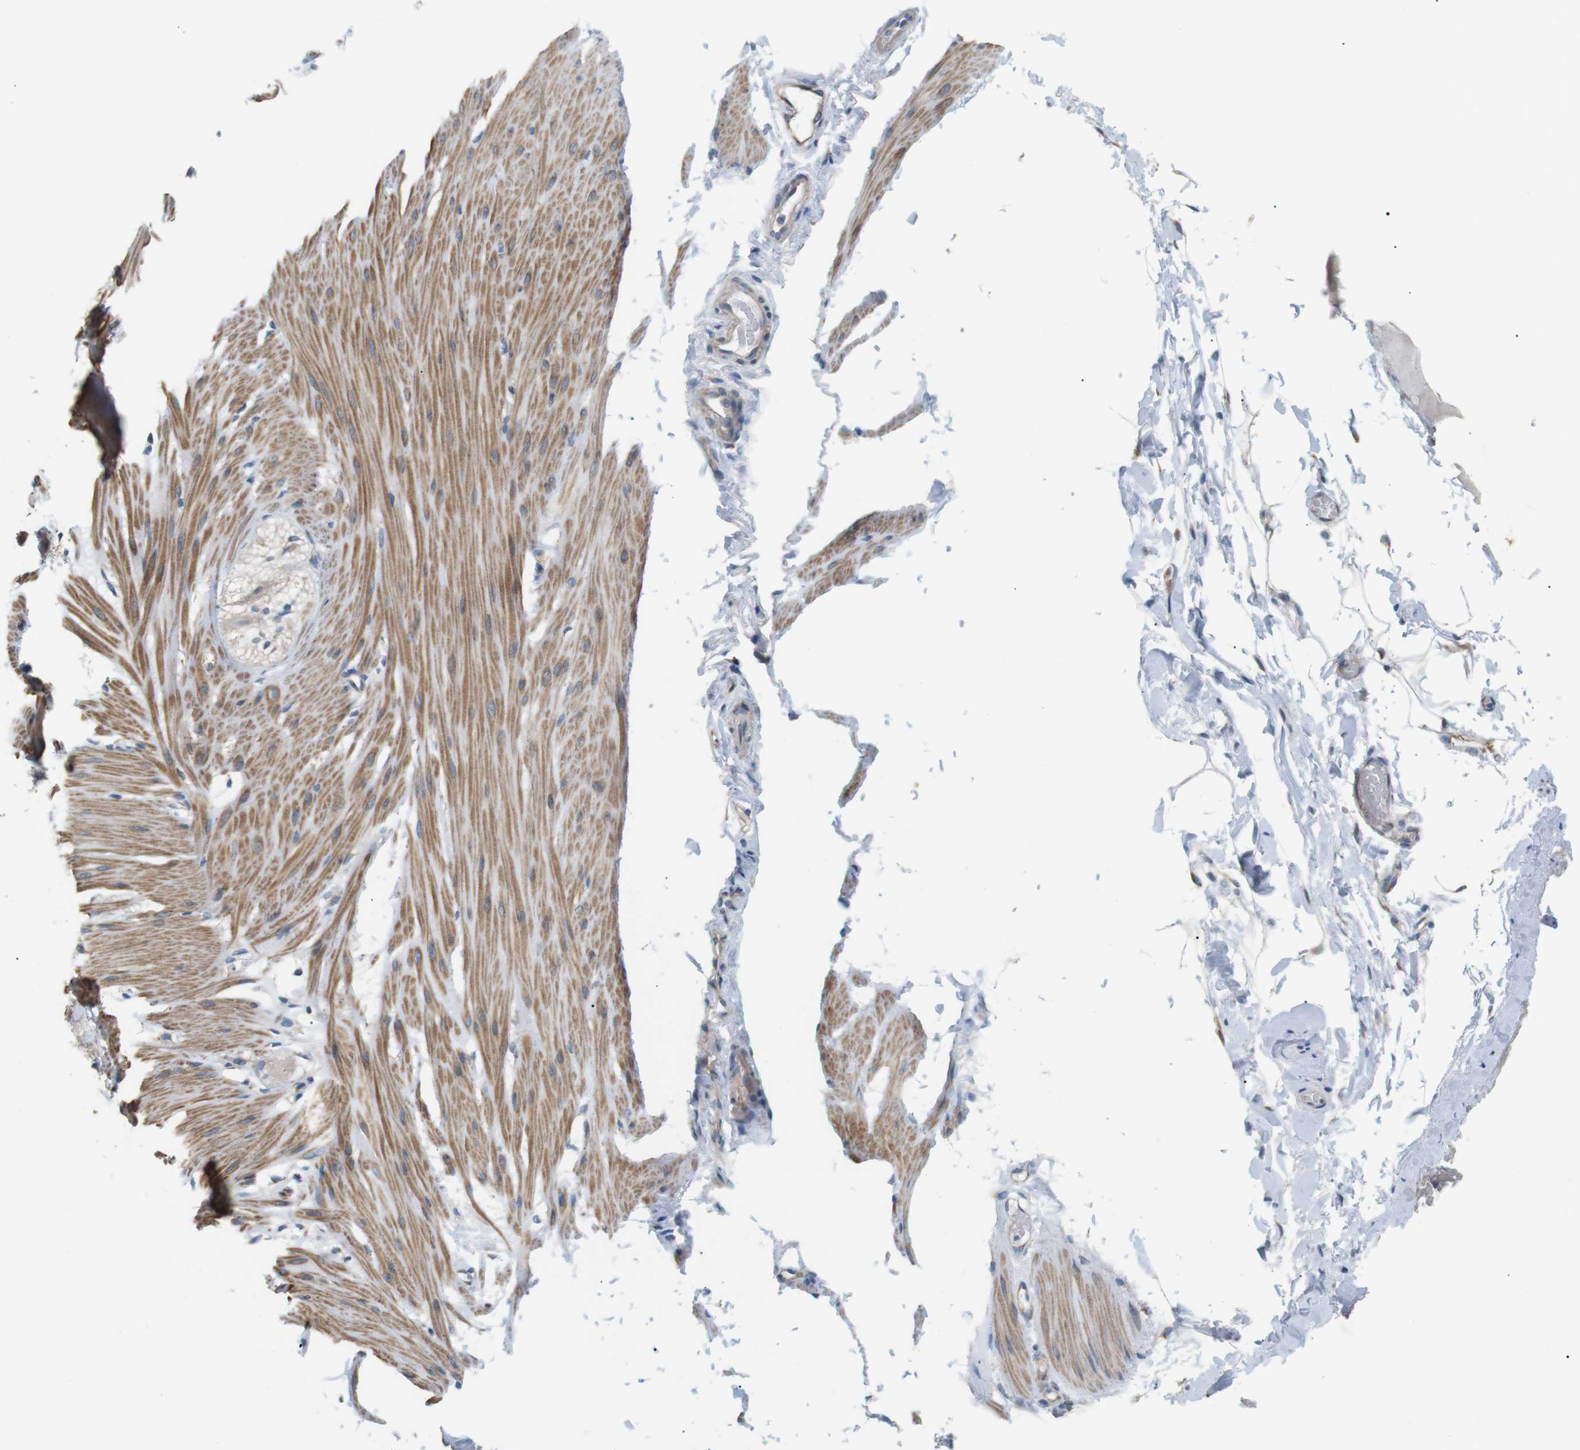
{"staining": {"intensity": "moderate", "quantity": ">75%", "location": "cytoplasmic/membranous"}, "tissue": "smooth muscle", "cell_type": "Smooth muscle cells", "image_type": "normal", "snomed": [{"axis": "morphology", "description": "Normal tissue, NOS"}, {"axis": "topography", "description": "Smooth muscle"}, {"axis": "topography", "description": "Colon"}], "caption": "Smooth muscle was stained to show a protein in brown. There is medium levels of moderate cytoplasmic/membranous staining in approximately >75% of smooth muscle cells.", "gene": "MTARC2", "patient": {"sex": "male", "age": 67}}